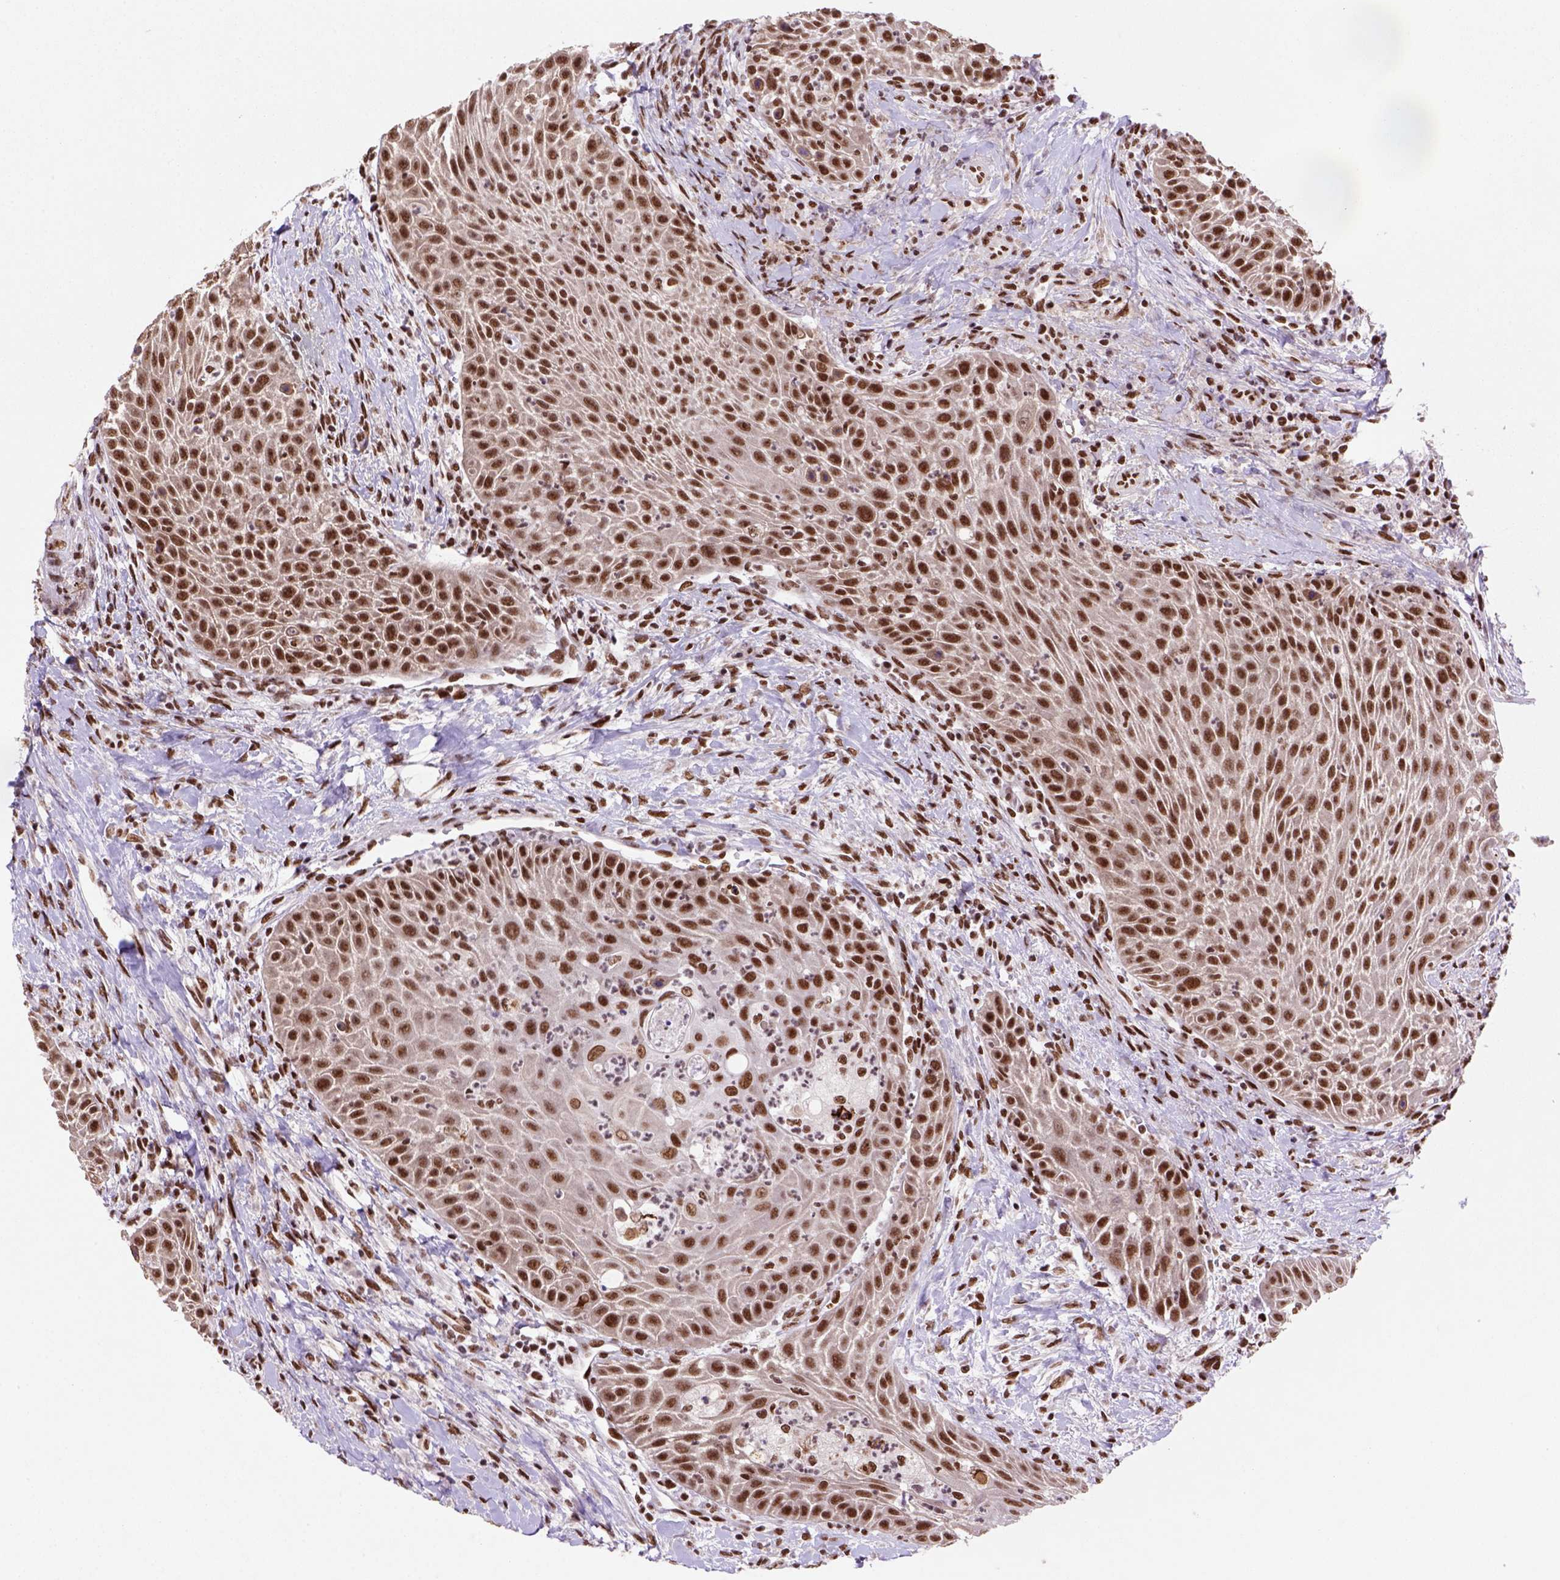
{"staining": {"intensity": "moderate", "quantity": ">75%", "location": "nuclear"}, "tissue": "head and neck cancer", "cell_type": "Tumor cells", "image_type": "cancer", "snomed": [{"axis": "morphology", "description": "Squamous cell carcinoma, NOS"}, {"axis": "topography", "description": "Head-Neck"}], "caption": "Head and neck squamous cell carcinoma tissue exhibits moderate nuclear staining in approximately >75% of tumor cells The protein is stained brown, and the nuclei are stained in blue (DAB IHC with brightfield microscopy, high magnification).", "gene": "NSMCE2", "patient": {"sex": "male", "age": 69}}